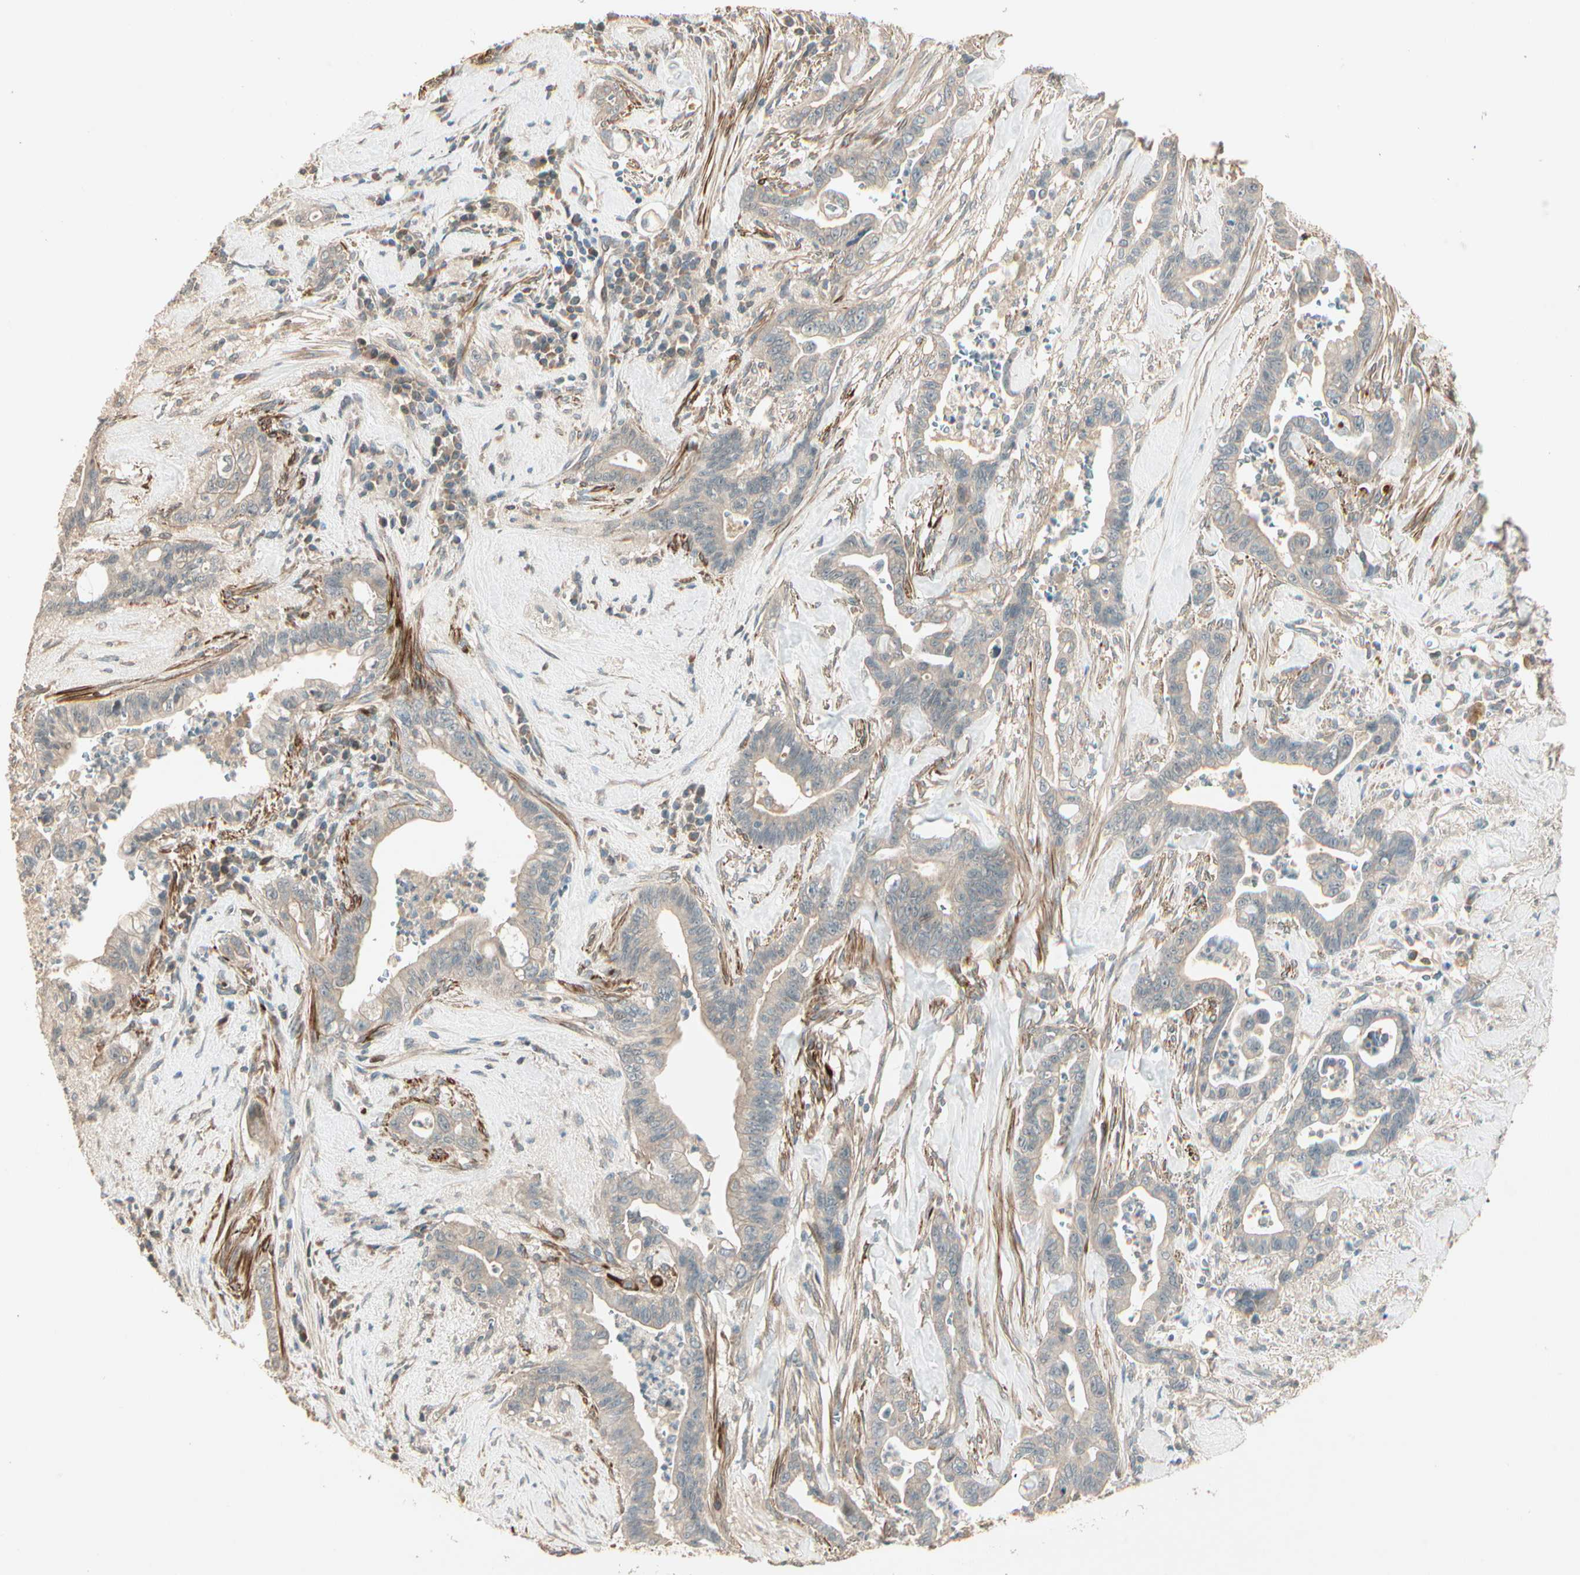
{"staining": {"intensity": "weak", "quantity": ">75%", "location": "cytoplasmic/membranous"}, "tissue": "pancreatic cancer", "cell_type": "Tumor cells", "image_type": "cancer", "snomed": [{"axis": "morphology", "description": "Adenocarcinoma, NOS"}, {"axis": "topography", "description": "Pancreas"}], "caption": "This is an image of immunohistochemistry (IHC) staining of pancreatic cancer (adenocarcinoma), which shows weak positivity in the cytoplasmic/membranous of tumor cells.", "gene": "ACVR1", "patient": {"sex": "male", "age": 70}}